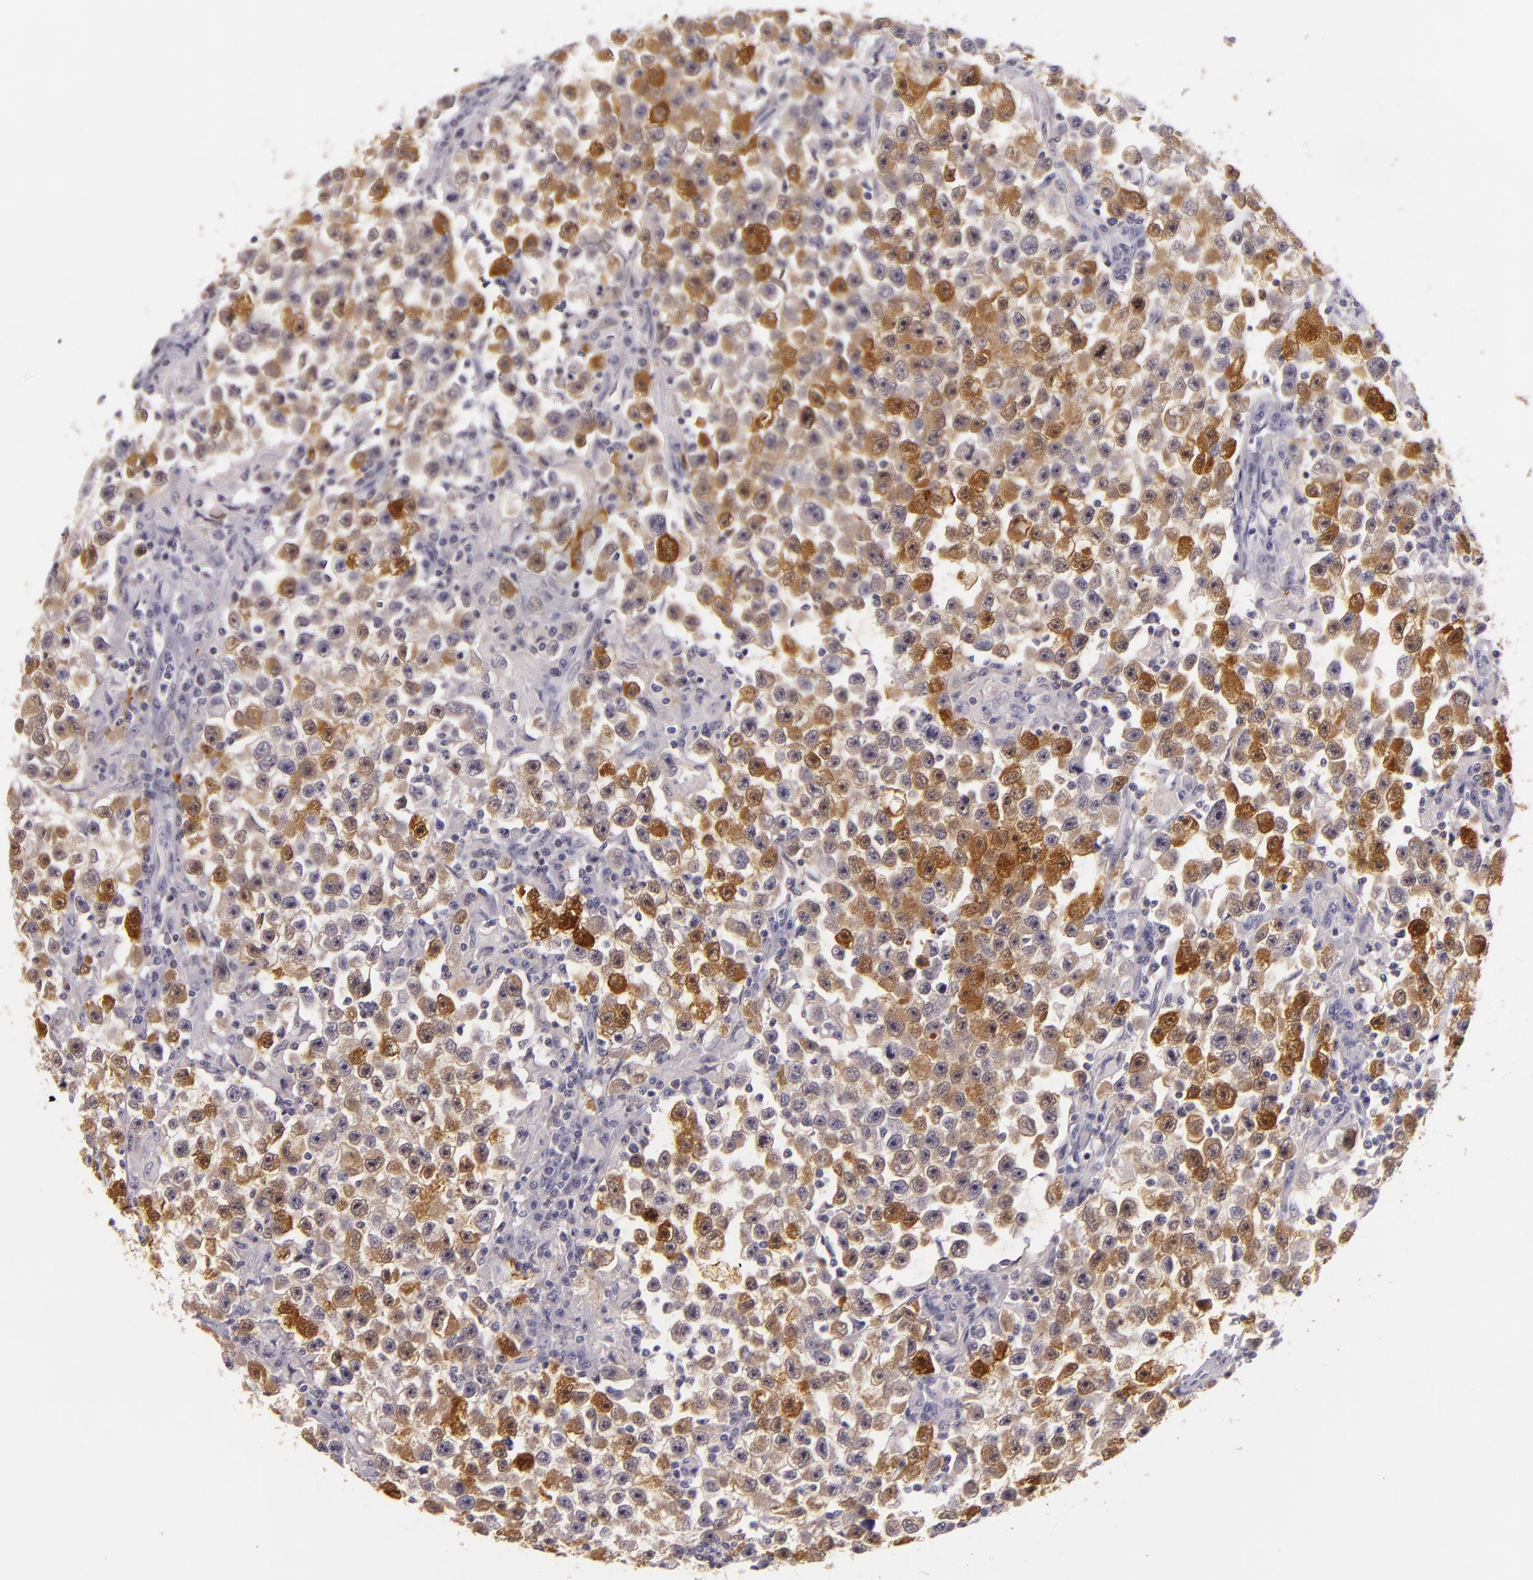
{"staining": {"intensity": "moderate", "quantity": "25%-75%", "location": "cytoplasmic/membranous,nuclear"}, "tissue": "testis cancer", "cell_type": "Tumor cells", "image_type": "cancer", "snomed": [{"axis": "morphology", "description": "Seminoma, NOS"}, {"axis": "topography", "description": "Testis"}], "caption": "Testis seminoma stained with DAB immunohistochemistry (IHC) shows medium levels of moderate cytoplasmic/membranous and nuclear expression in approximately 25%-75% of tumor cells. Using DAB (3,3'-diaminobenzidine) (brown) and hematoxylin (blue) stains, captured at high magnification using brightfield microscopy.", "gene": "MT1A", "patient": {"sex": "male", "age": 33}}